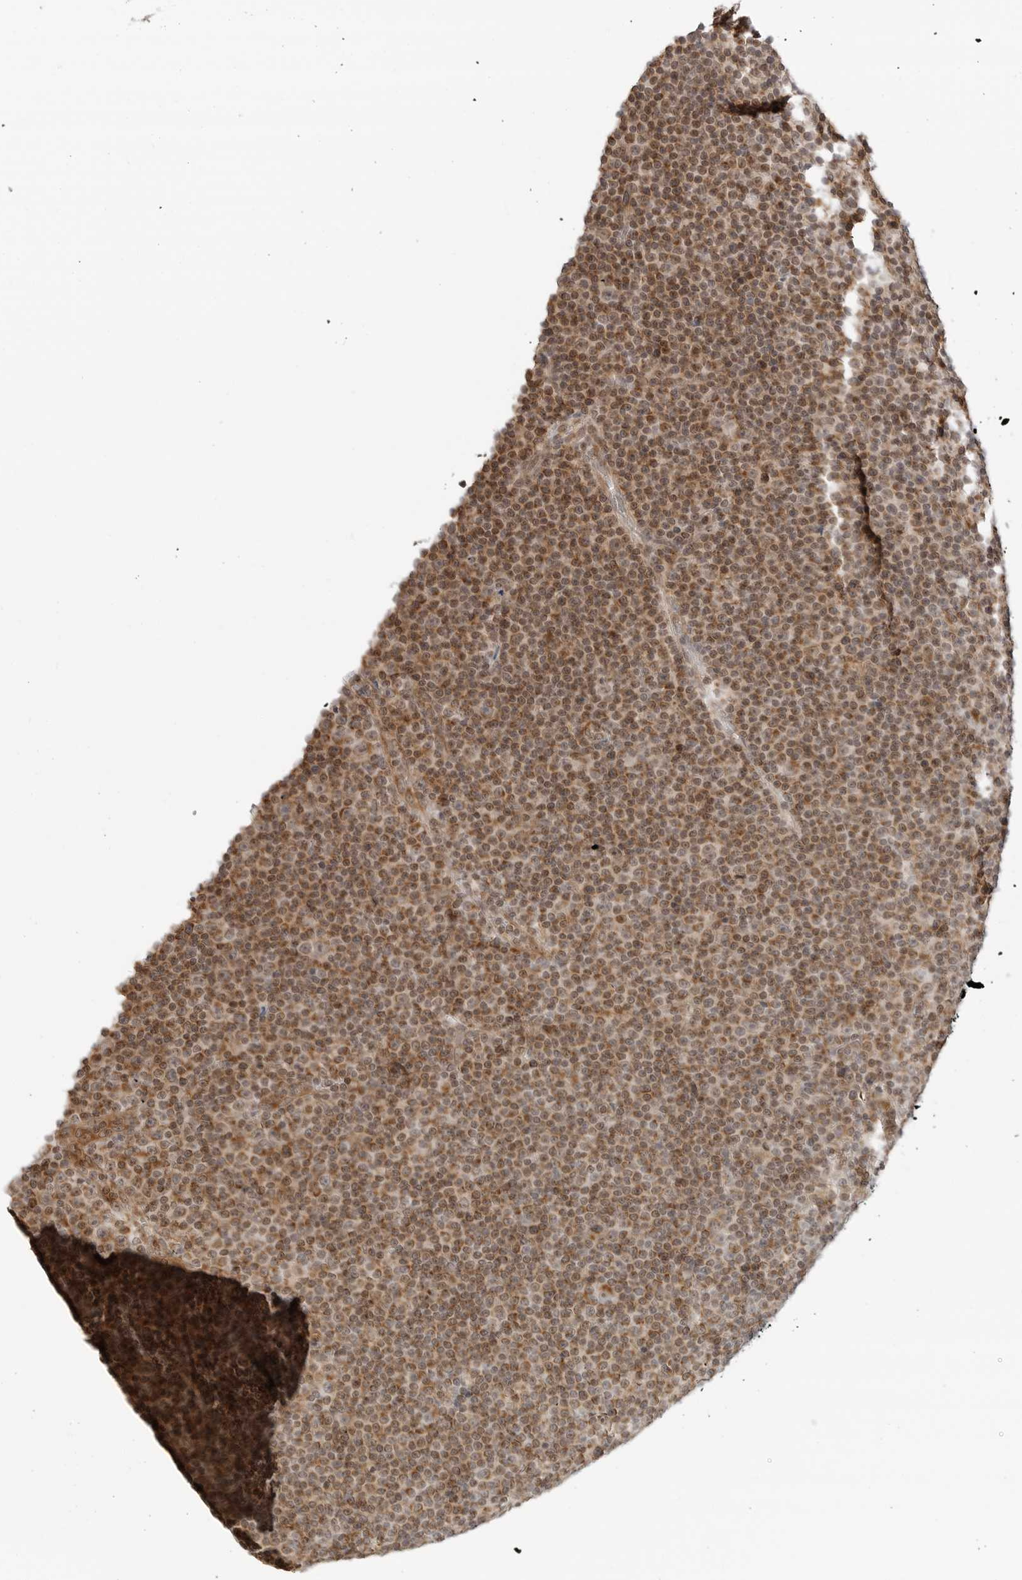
{"staining": {"intensity": "moderate", "quantity": "25%-75%", "location": "cytoplasmic/membranous"}, "tissue": "lymphoma", "cell_type": "Tumor cells", "image_type": "cancer", "snomed": [{"axis": "morphology", "description": "Malignant lymphoma, non-Hodgkin's type, Low grade"}, {"axis": "topography", "description": "Lymph node"}], "caption": "This is an image of IHC staining of lymphoma, which shows moderate staining in the cytoplasmic/membranous of tumor cells.", "gene": "POLR3GL", "patient": {"sex": "female", "age": 67}}